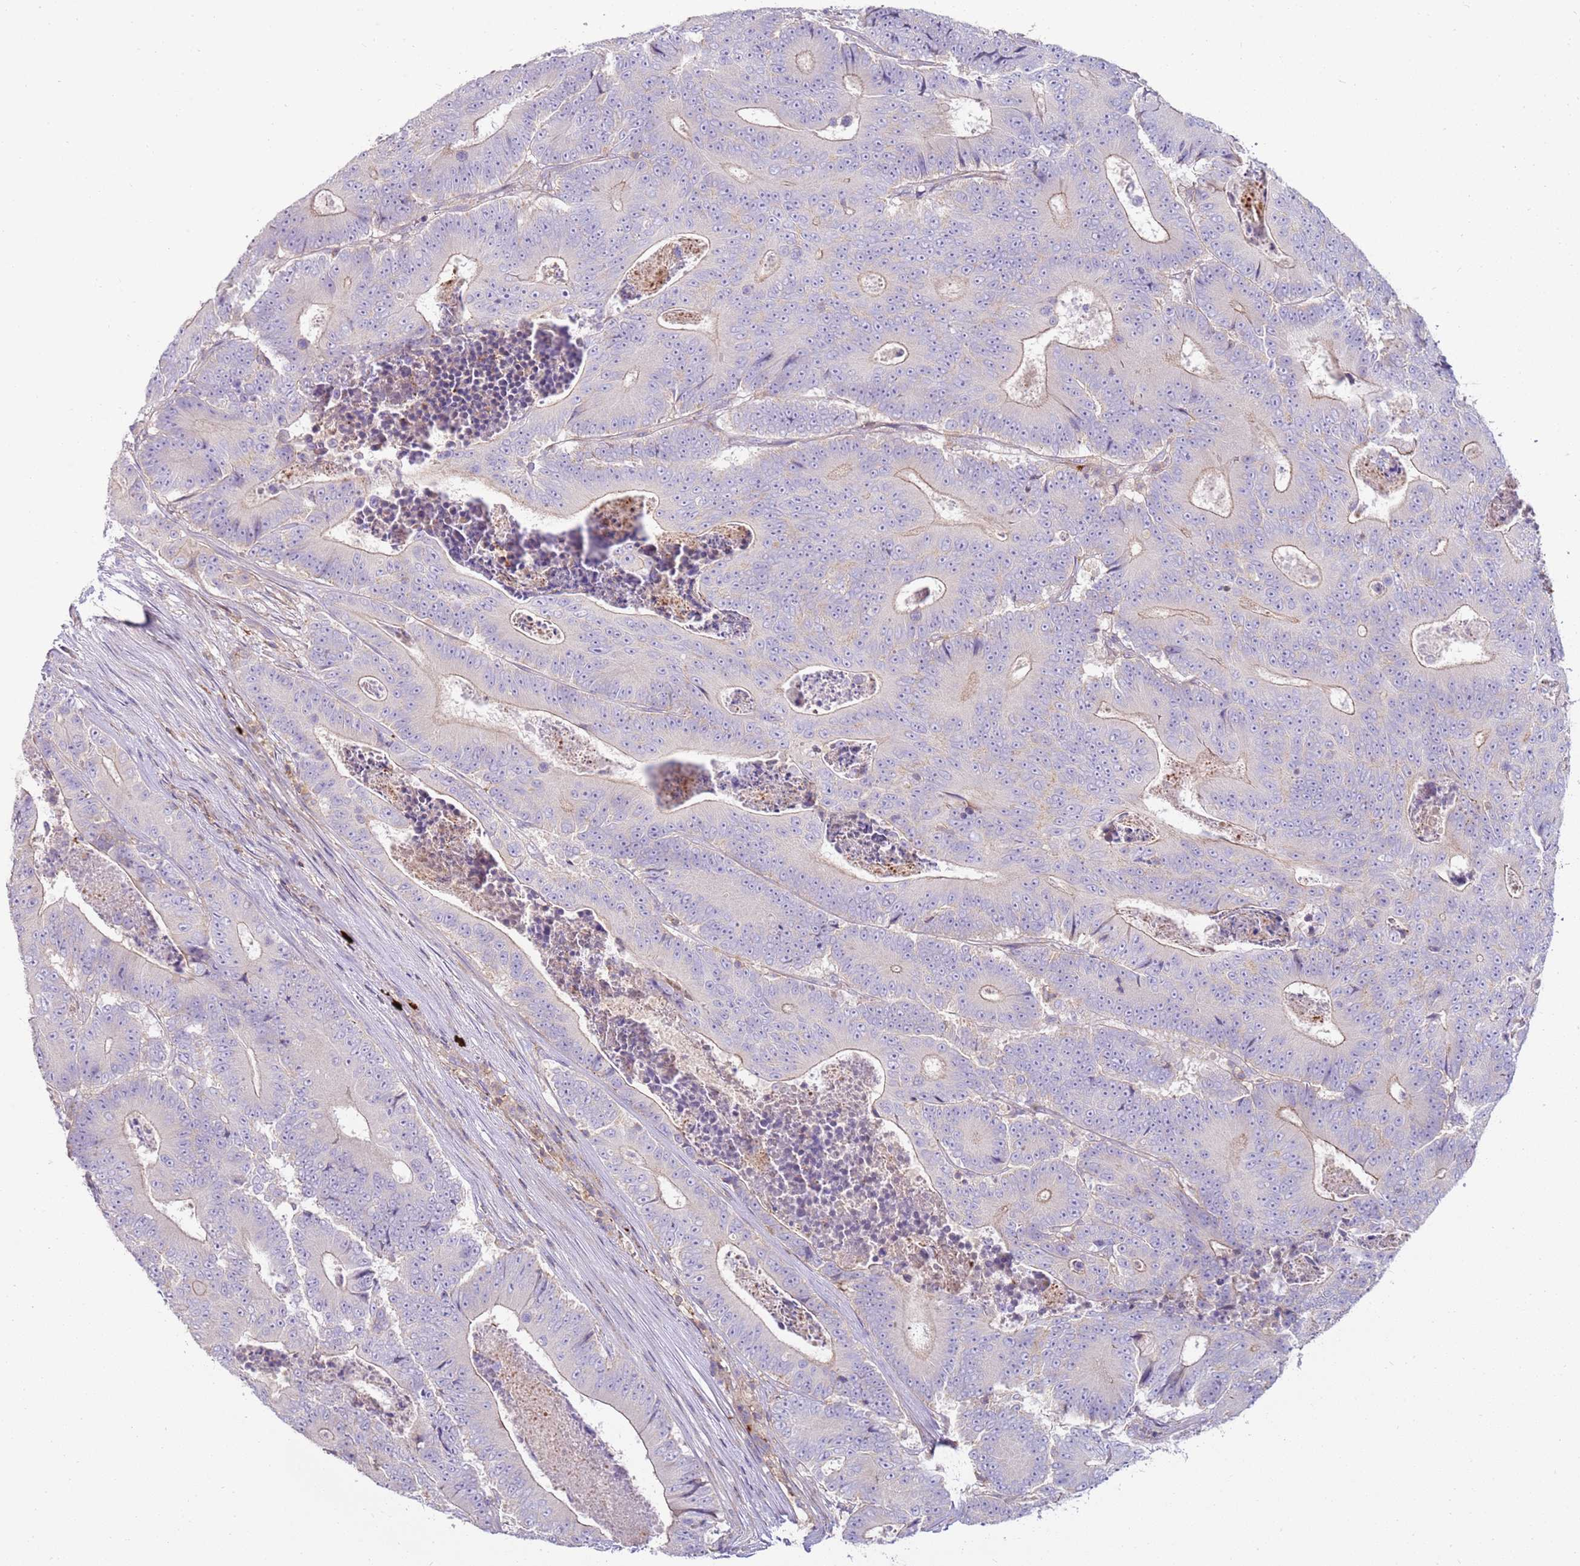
{"staining": {"intensity": "weak", "quantity": "25%-75%", "location": "cytoplasmic/membranous"}, "tissue": "colorectal cancer", "cell_type": "Tumor cells", "image_type": "cancer", "snomed": [{"axis": "morphology", "description": "Adenocarcinoma, NOS"}, {"axis": "topography", "description": "Colon"}], "caption": "An image of colorectal adenocarcinoma stained for a protein displays weak cytoplasmic/membranous brown staining in tumor cells.", "gene": "FPR1", "patient": {"sex": "male", "age": 83}}